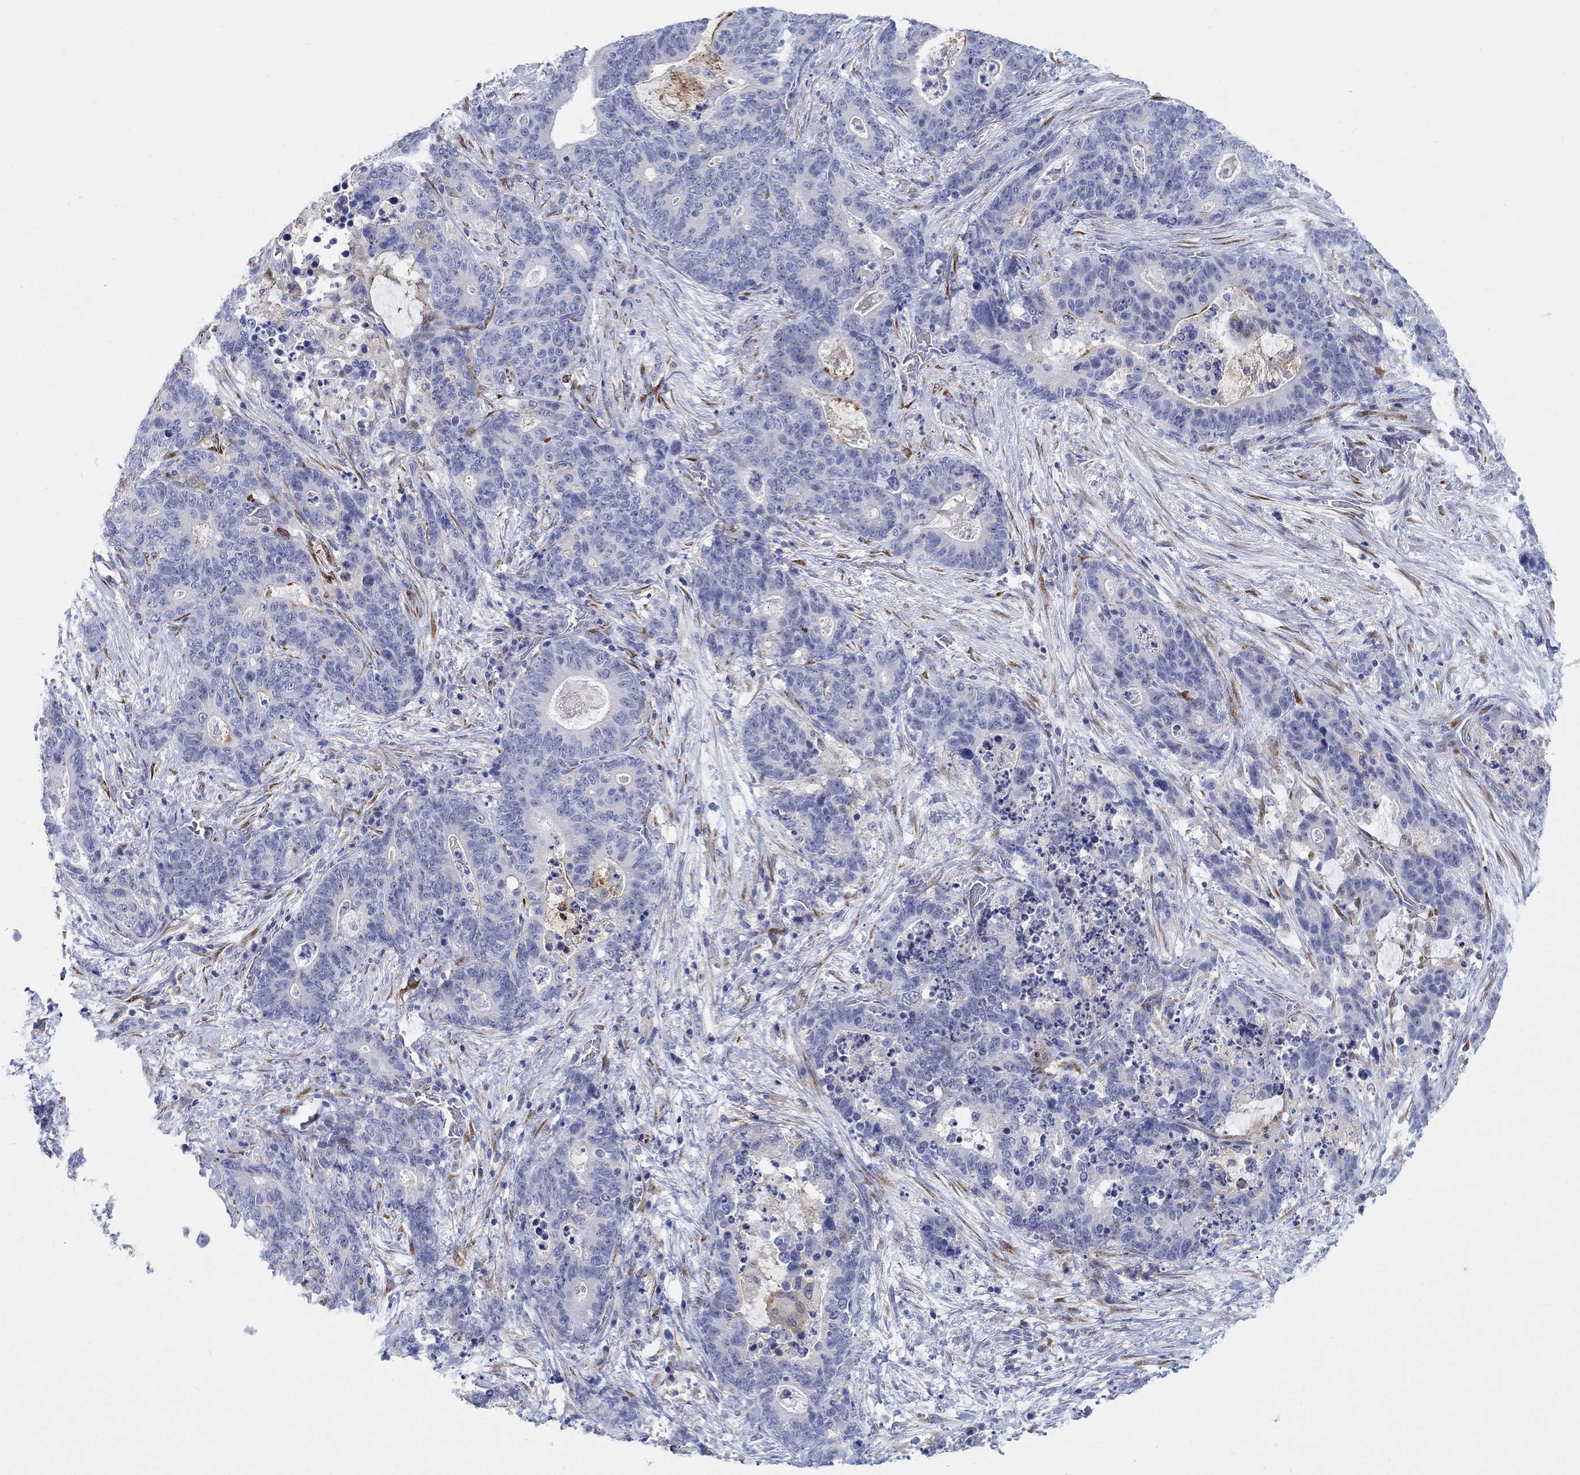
{"staining": {"intensity": "negative", "quantity": "none", "location": "none"}, "tissue": "stomach cancer", "cell_type": "Tumor cells", "image_type": "cancer", "snomed": [{"axis": "morphology", "description": "Normal tissue, NOS"}, {"axis": "morphology", "description": "Adenocarcinoma, NOS"}, {"axis": "topography", "description": "Stomach"}], "caption": "Immunohistochemistry (IHC) of human stomach adenocarcinoma demonstrates no expression in tumor cells.", "gene": "REEP2", "patient": {"sex": "female", "age": 64}}